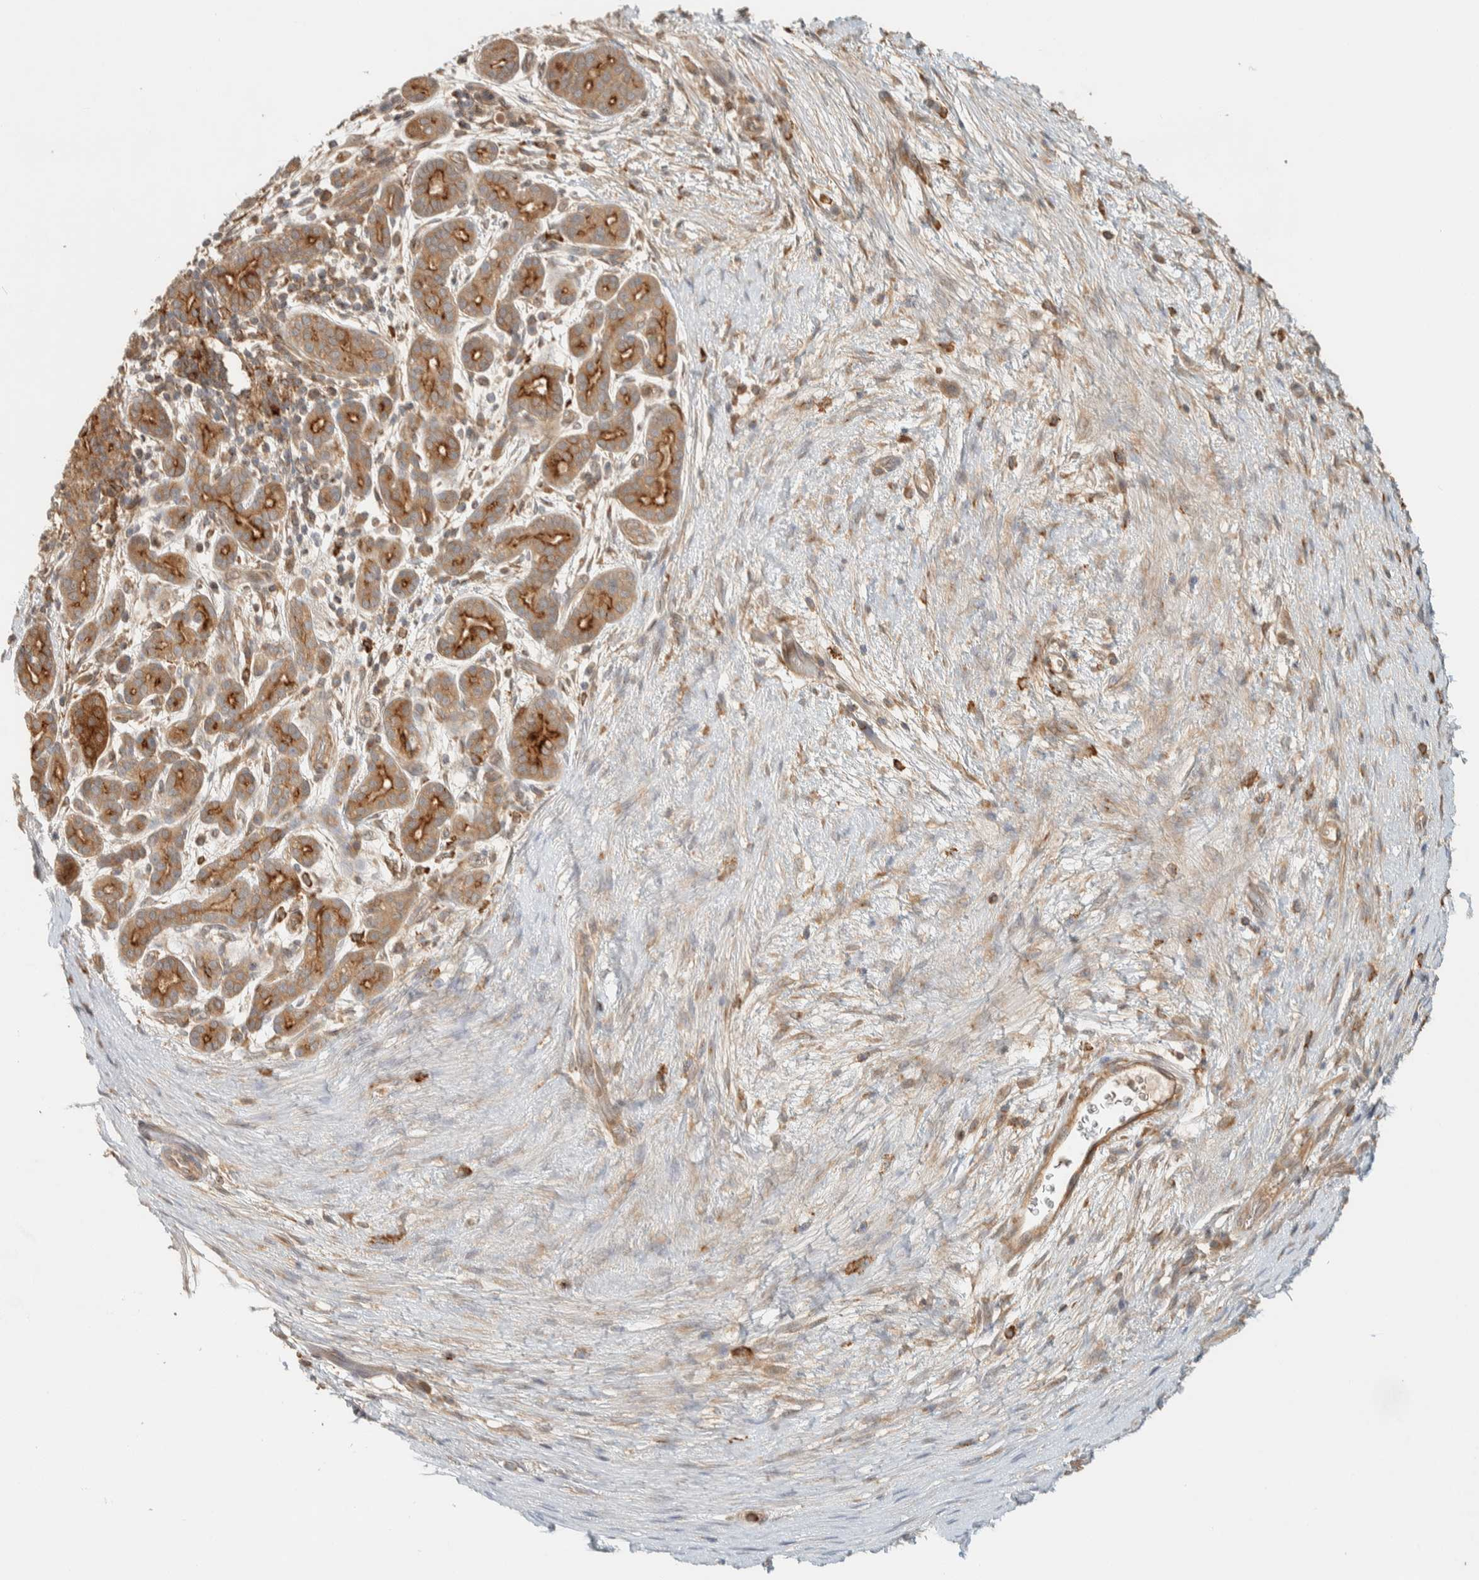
{"staining": {"intensity": "moderate", "quantity": ">75%", "location": "cytoplasmic/membranous"}, "tissue": "pancreatic cancer", "cell_type": "Tumor cells", "image_type": "cancer", "snomed": [{"axis": "morphology", "description": "Adenocarcinoma, NOS"}, {"axis": "topography", "description": "Pancreas"}], "caption": "Immunohistochemistry (DAB) staining of human pancreatic cancer displays moderate cytoplasmic/membranous protein expression in about >75% of tumor cells.", "gene": "RAB11FIP1", "patient": {"sex": "male", "age": 72}}